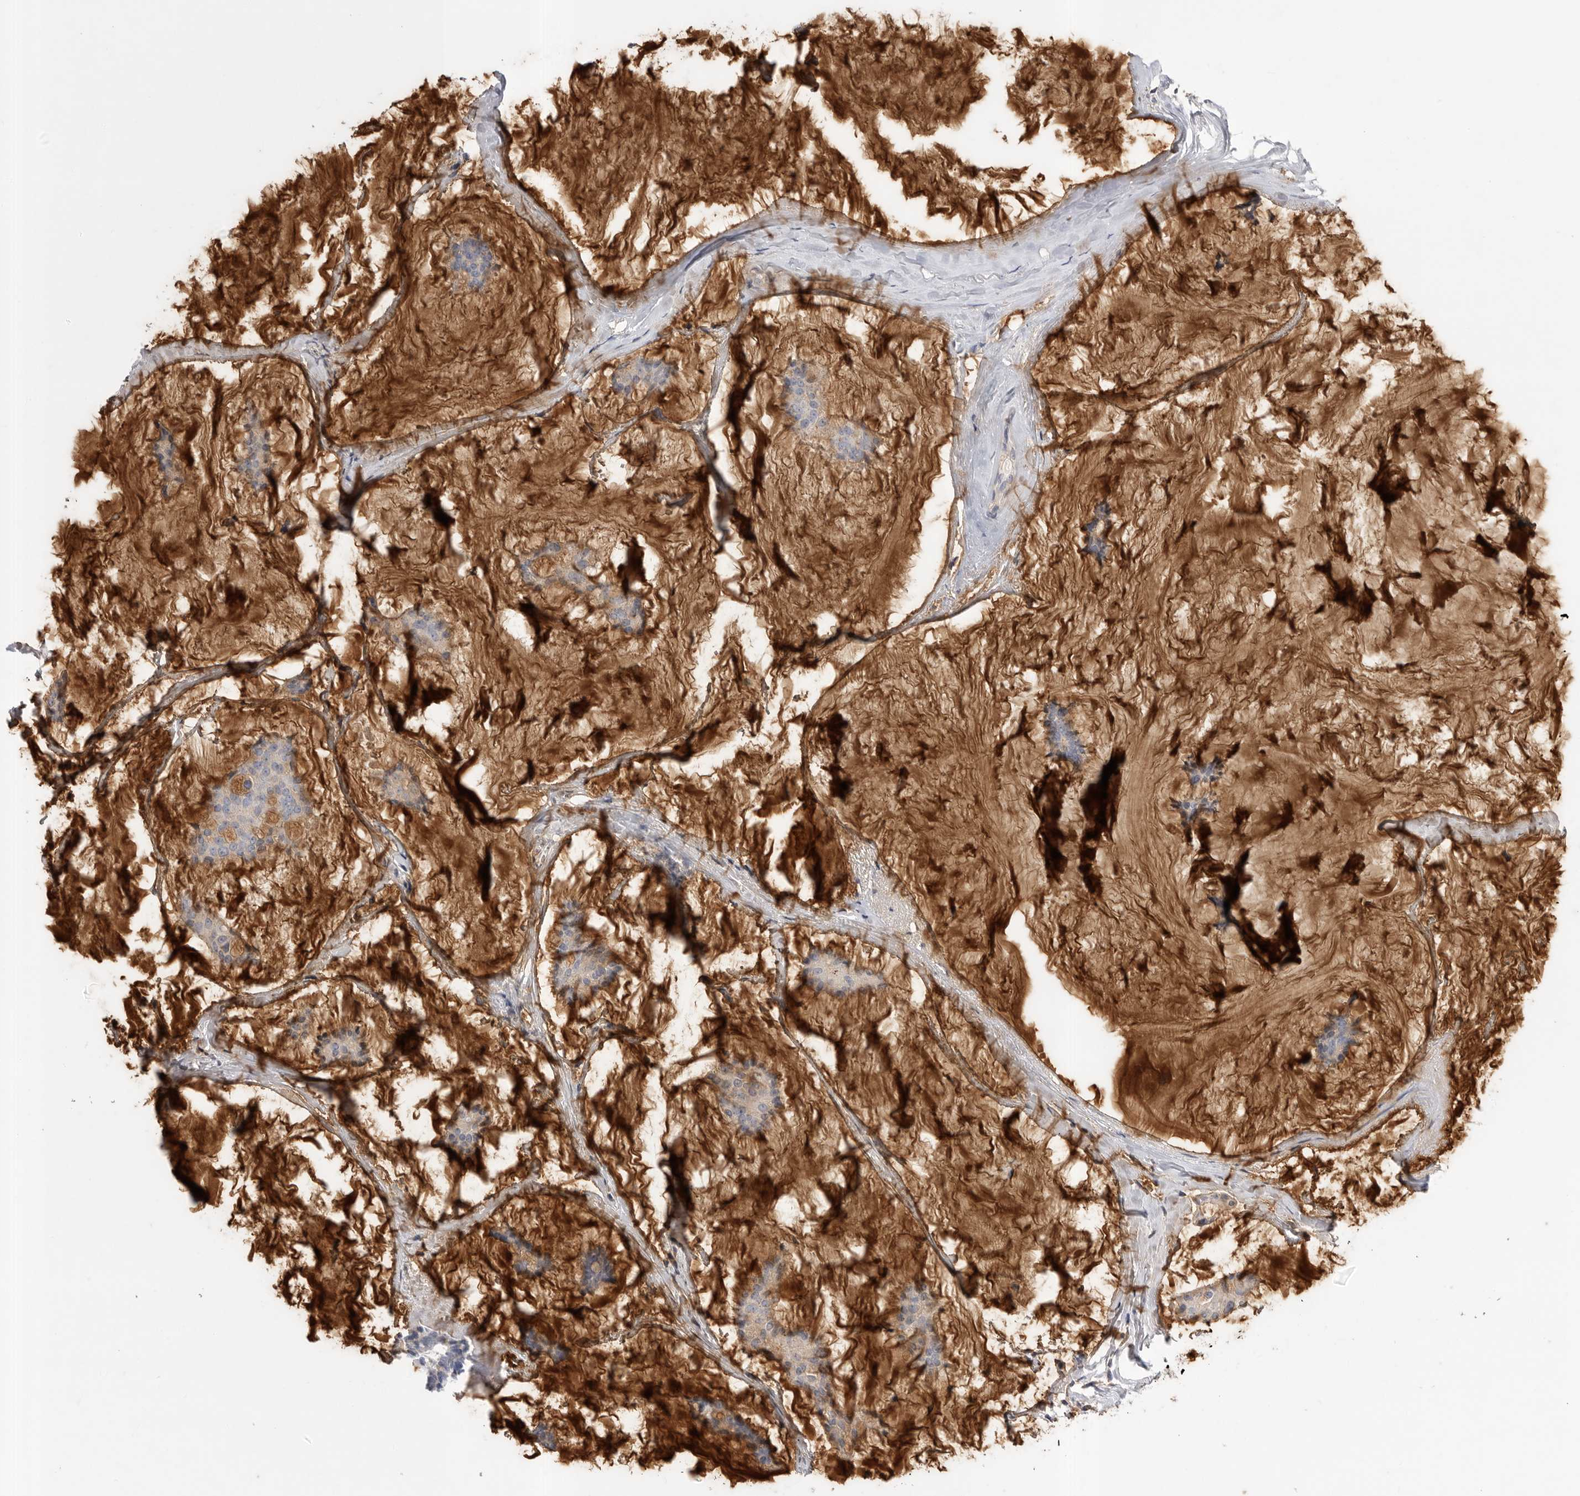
{"staining": {"intensity": "weak", "quantity": "25%-75%", "location": "cytoplasmic/membranous"}, "tissue": "breast cancer", "cell_type": "Tumor cells", "image_type": "cancer", "snomed": [{"axis": "morphology", "description": "Duct carcinoma"}, {"axis": "topography", "description": "Breast"}], "caption": "IHC (DAB (3,3'-diaminobenzidine)) staining of human invasive ductal carcinoma (breast) demonstrates weak cytoplasmic/membranous protein expression in about 25%-75% of tumor cells.", "gene": "CCDC126", "patient": {"sex": "female", "age": 93}}